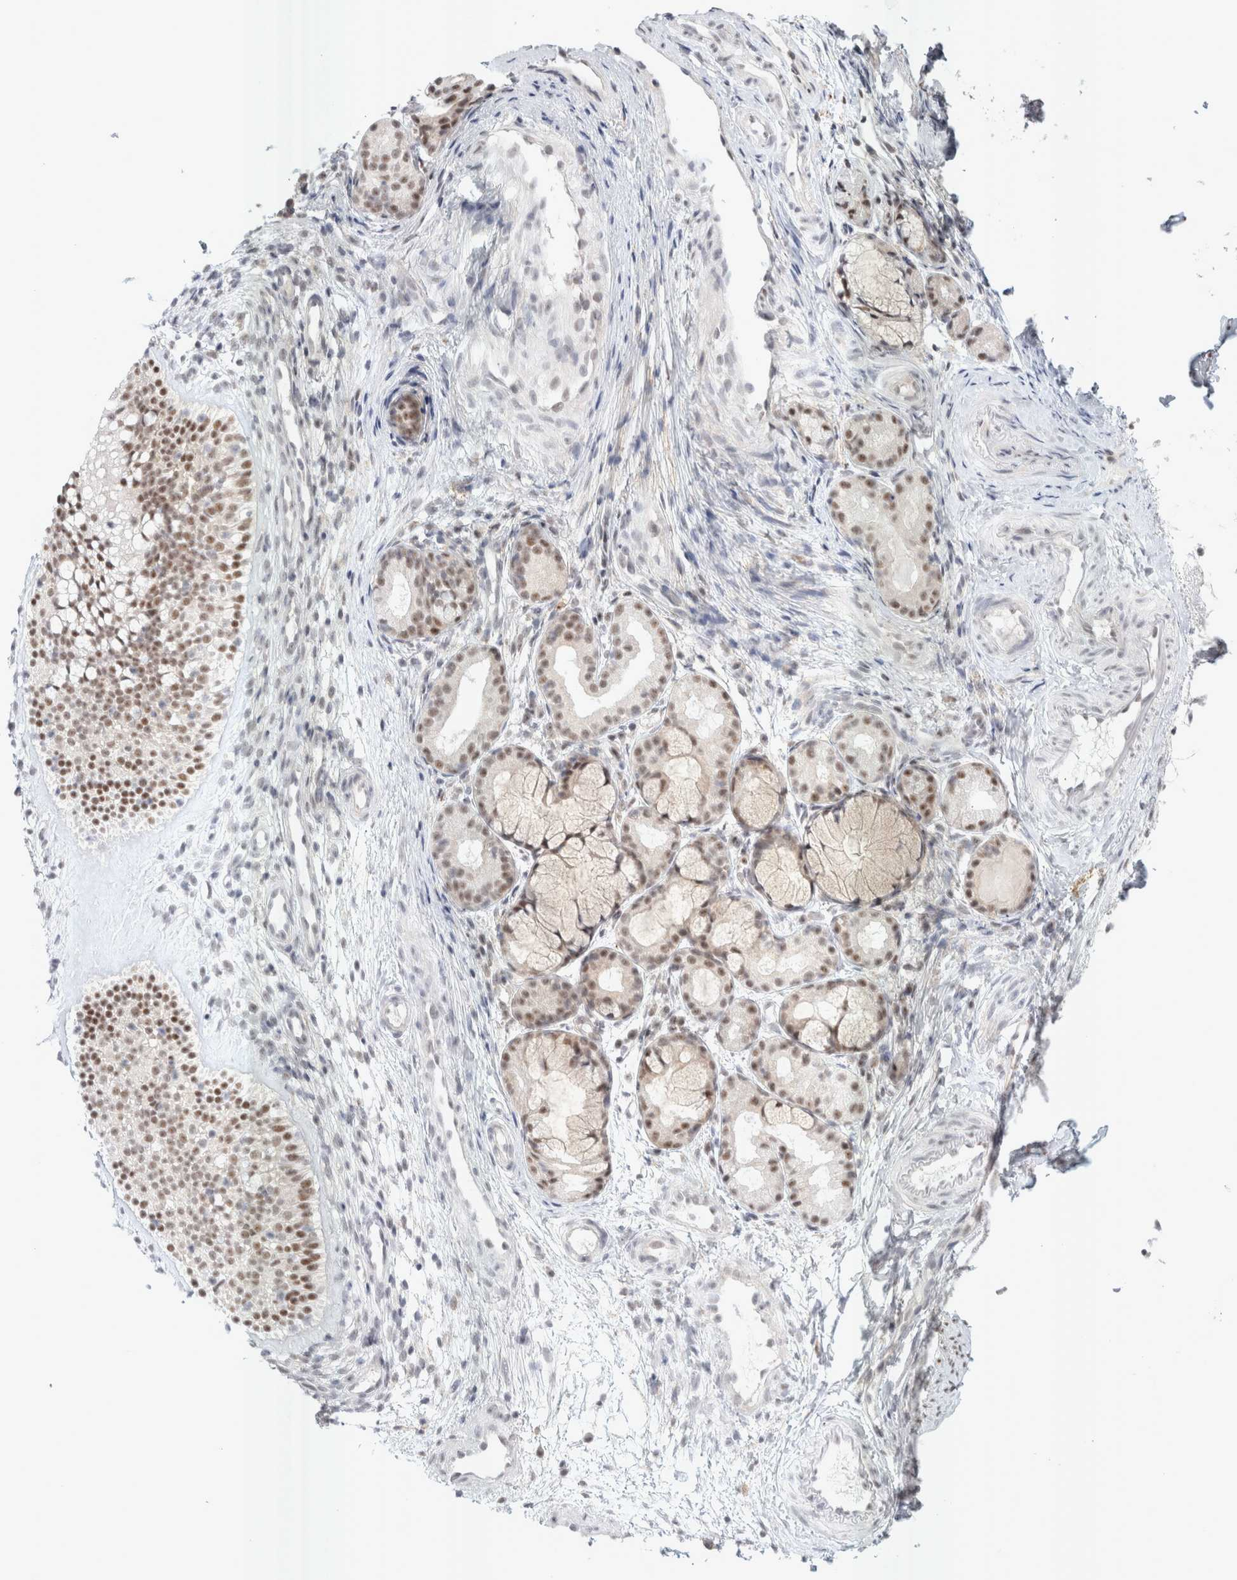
{"staining": {"intensity": "moderate", "quantity": "25%-75%", "location": "nuclear"}, "tissue": "nasopharynx", "cell_type": "Respiratory epithelial cells", "image_type": "normal", "snomed": [{"axis": "morphology", "description": "Normal tissue, NOS"}, {"axis": "morphology", "description": "Inflammation, NOS"}, {"axis": "topography", "description": "Nasopharynx"}], "caption": "A histopathology image of nasopharynx stained for a protein displays moderate nuclear brown staining in respiratory epithelial cells.", "gene": "TRMT12", "patient": {"sex": "female", "age": 19}}